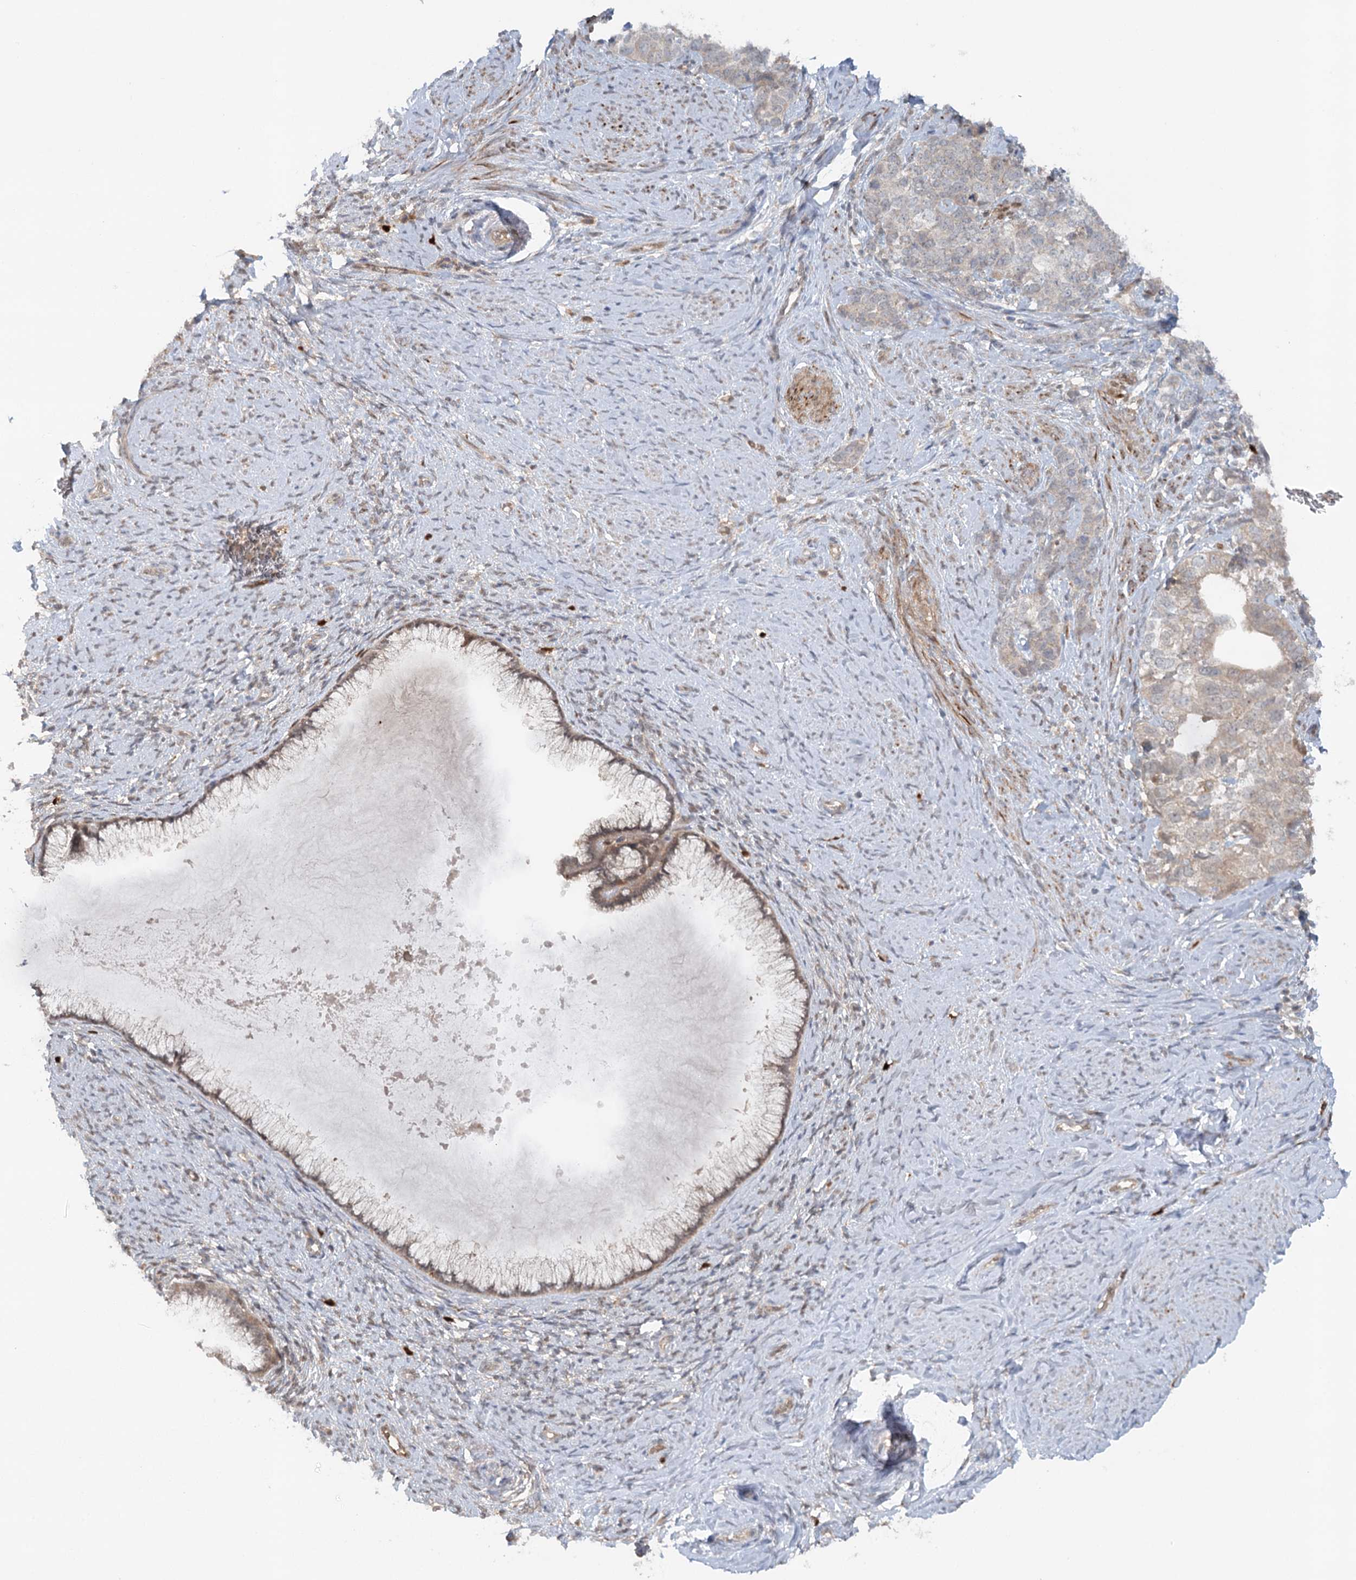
{"staining": {"intensity": "weak", "quantity": "<25%", "location": "cytoplasmic/membranous"}, "tissue": "cervical cancer", "cell_type": "Tumor cells", "image_type": "cancer", "snomed": [{"axis": "morphology", "description": "Squamous cell carcinoma, NOS"}, {"axis": "topography", "description": "Cervix"}], "caption": "This is an IHC micrograph of human cervical cancer (squamous cell carcinoma). There is no positivity in tumor cells.", "gene": "GBE1", "patient": {"sex": "female", "age": 63}}